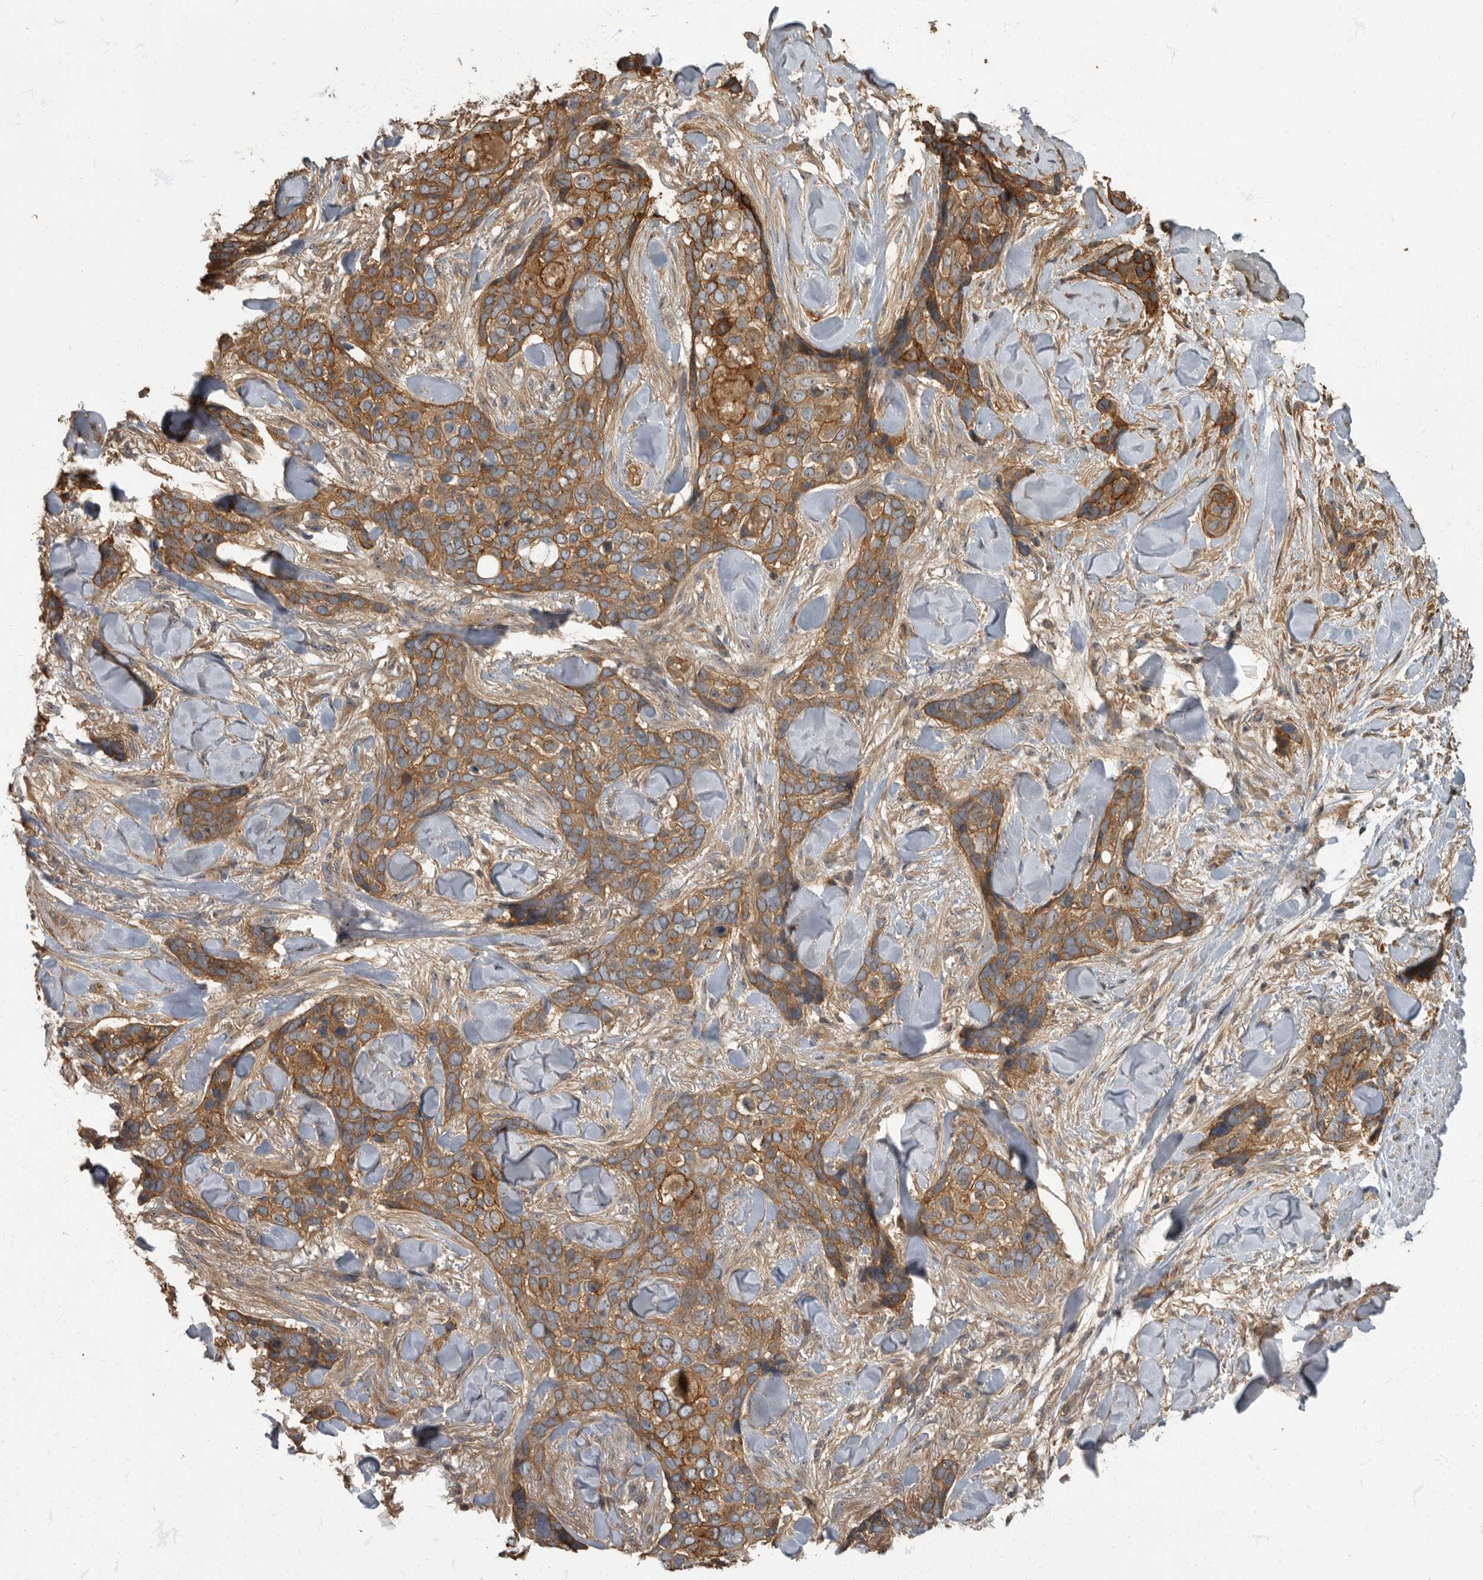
{"staining": {"intensity": "moderate", "quantity": ">75%", "location": "cytoplasmic/membranous"}, "tissue": "skin cancer", "cell_type": "Tumor cells", "image_type": "cancer", "snomed": [{"axis": "morphology", "description": "Basal cell carcinoma"}, {"axis": "topography", "description": "Skin"}], "caption": "Immunohistochemistry staining of skin cancer (basal cell carcinoma), which reveals medium levels of moderate cytoplasmic/membranous expression in approximately >75% of tumor cells indicating moderate cytoplasmic/membranous protein positivity. The staining was performed using DAB (3,3'-diaminobenzidine) (brown) for protein detection and nuclei were counterstained in hematoxylin (blue).", "gene": "DAAM1", "patient": {"sex": "female", "age": 82}}